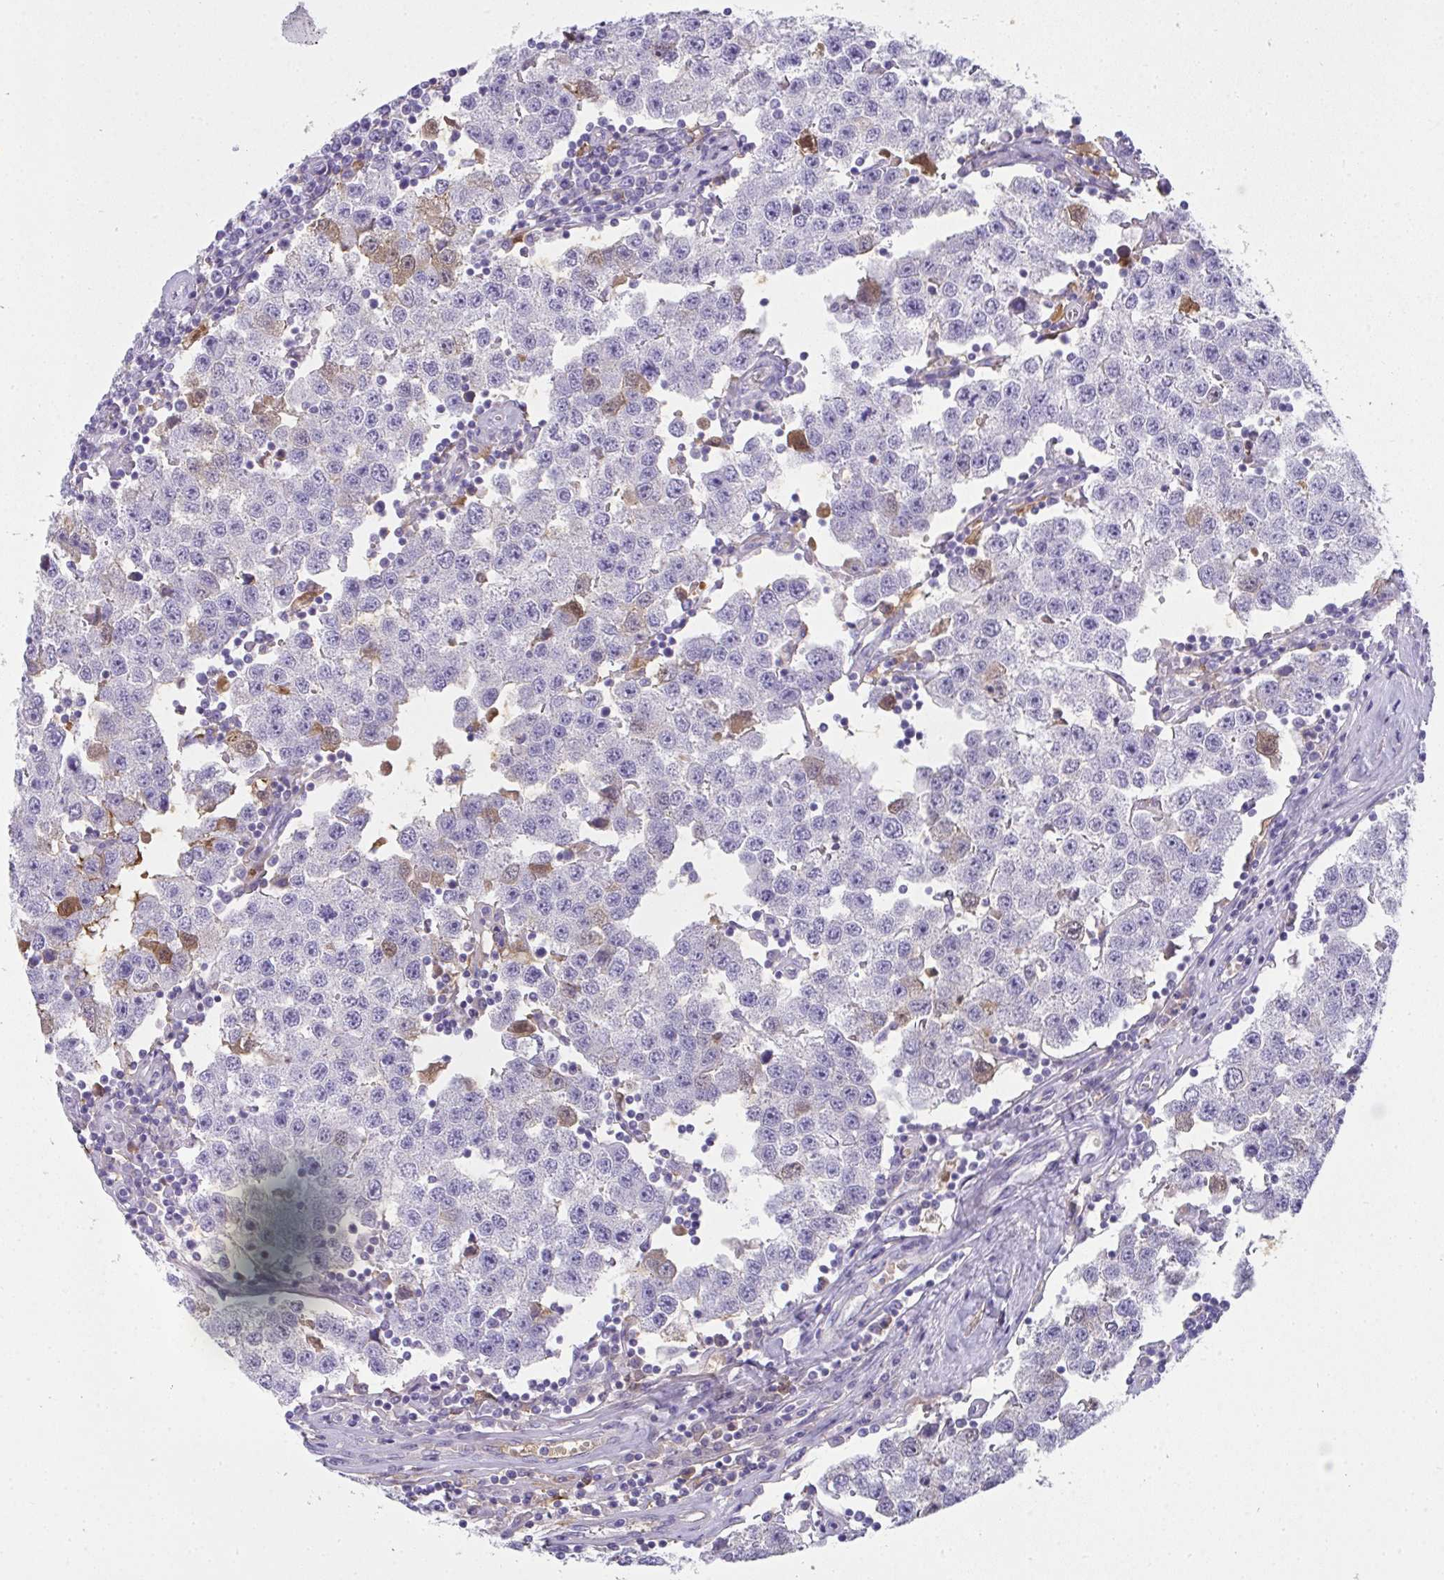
{"staining": {"intensity": "negative", "quantity": "none", "location": "none"}, "tissue": "testis cancer", "cell_type": "Tumor cells", "image_type": "cancer", "snomed": [{"axis": "morphology", "description": "Seminoma, NOS"}, {"axis": "topography", "description": "Testis"}], "caption": "High magnification brightfield microscopy of testis cancer (seminoma) stained with DAB (3,3'-diaminobenzidine) (brown) and counterstained with hematoxylin (blue): tumor cells show no significant positivity.", "gene": "ZSWIM3", "patient": {"sex": "male", "age": 34}}